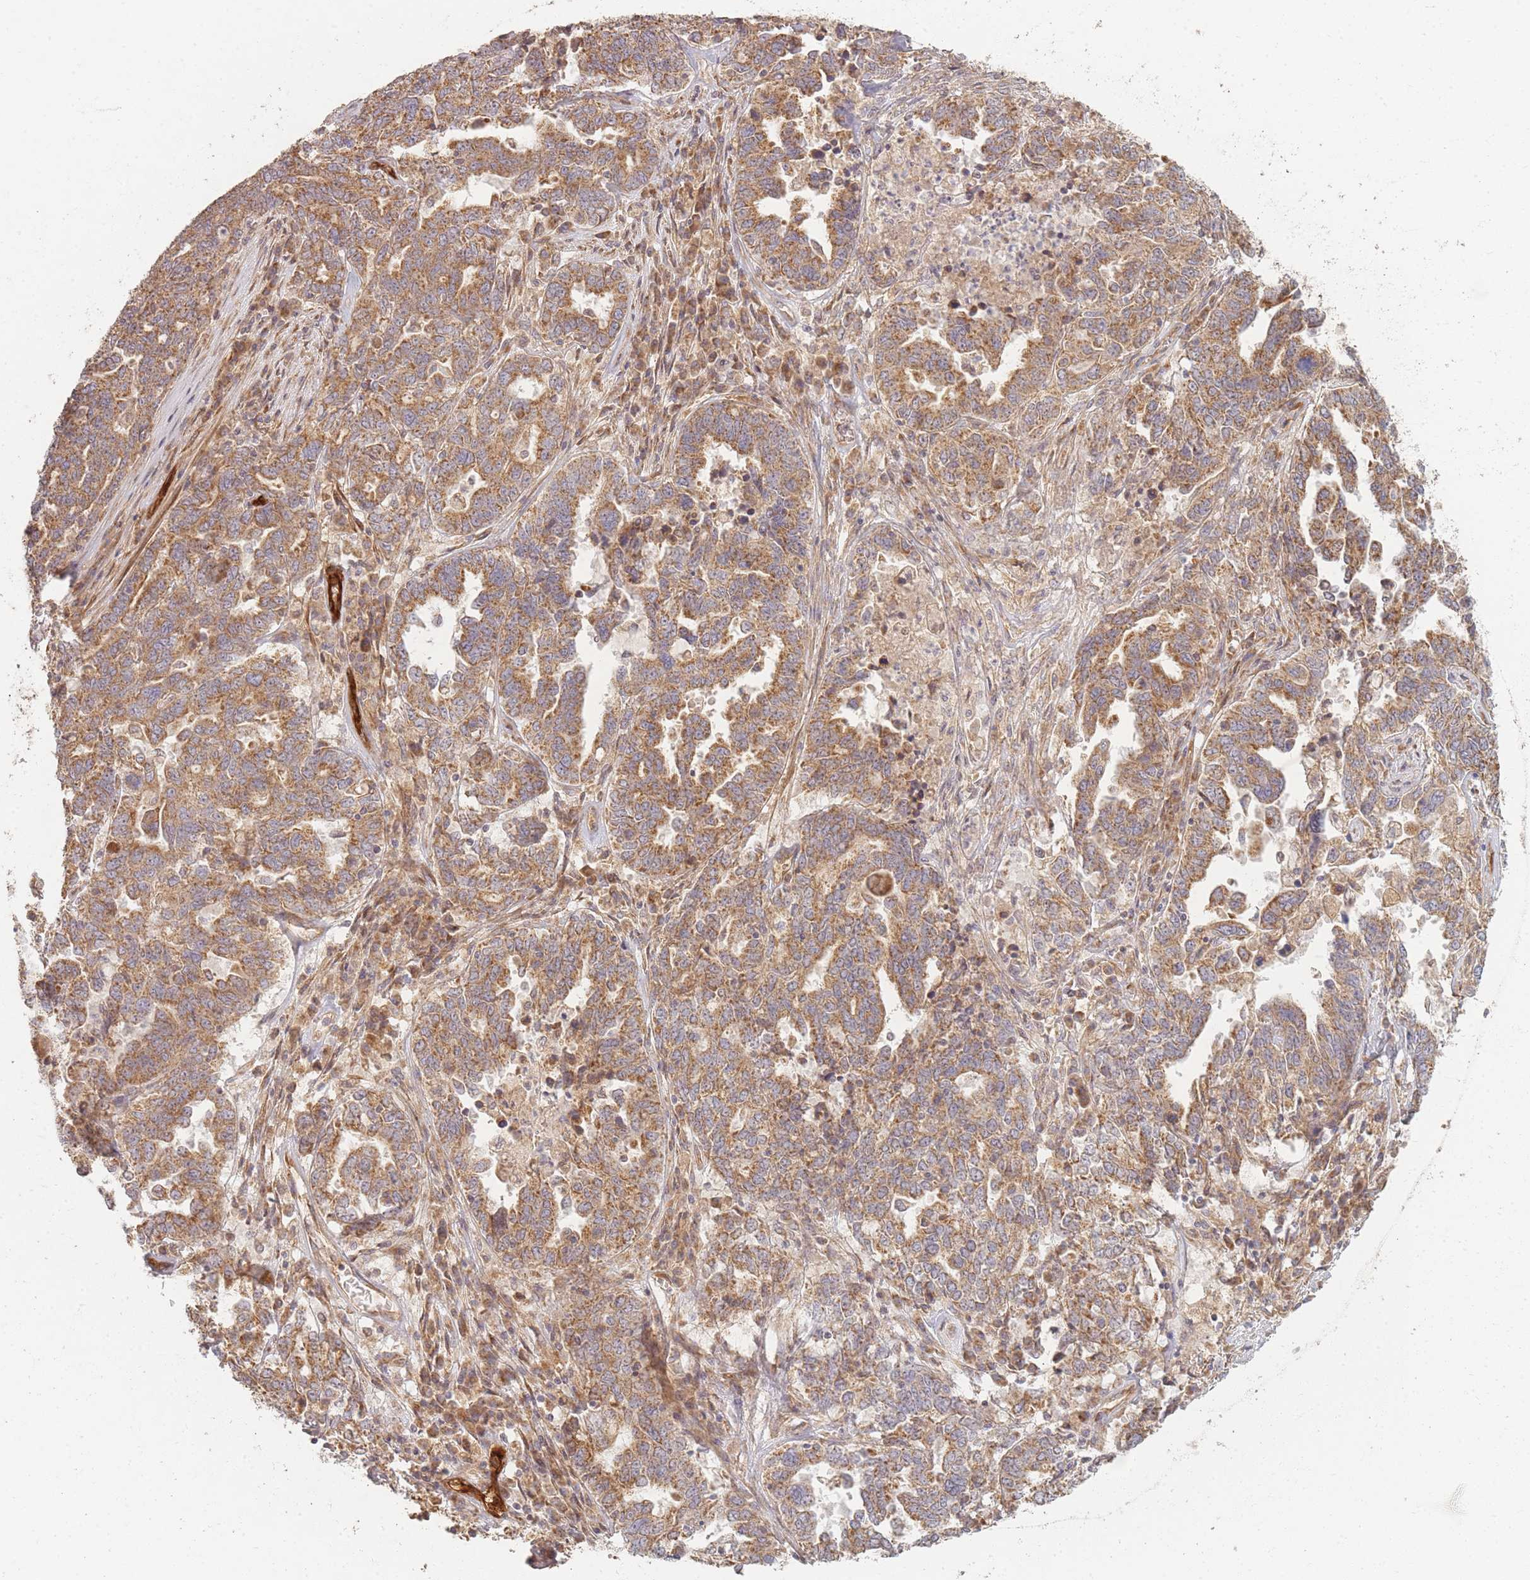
{"staining": {"intensity": "moderate", "quantity": ">75%", "location": "cytoplasmic/membranous"}, "tissue": "ovarian cancer", "cell_type": "Tumor cells", "image_type": "cancer", "snomed": [{"axis": "morphology", "description": "Carcinoma, endometroid"}, {"axis": "topography", "description": "Ovary"}], "caption": "Protein staining displays moderate cytoplasmic/membranous expression in about >75% of tumor cells in ovarian cancer (endometroid carcinoma). (DAB = brown stain, brightfield microscopy at high magnification).", "gene": "MRPS6", "patient": {"sex": "female", "age": 62}}